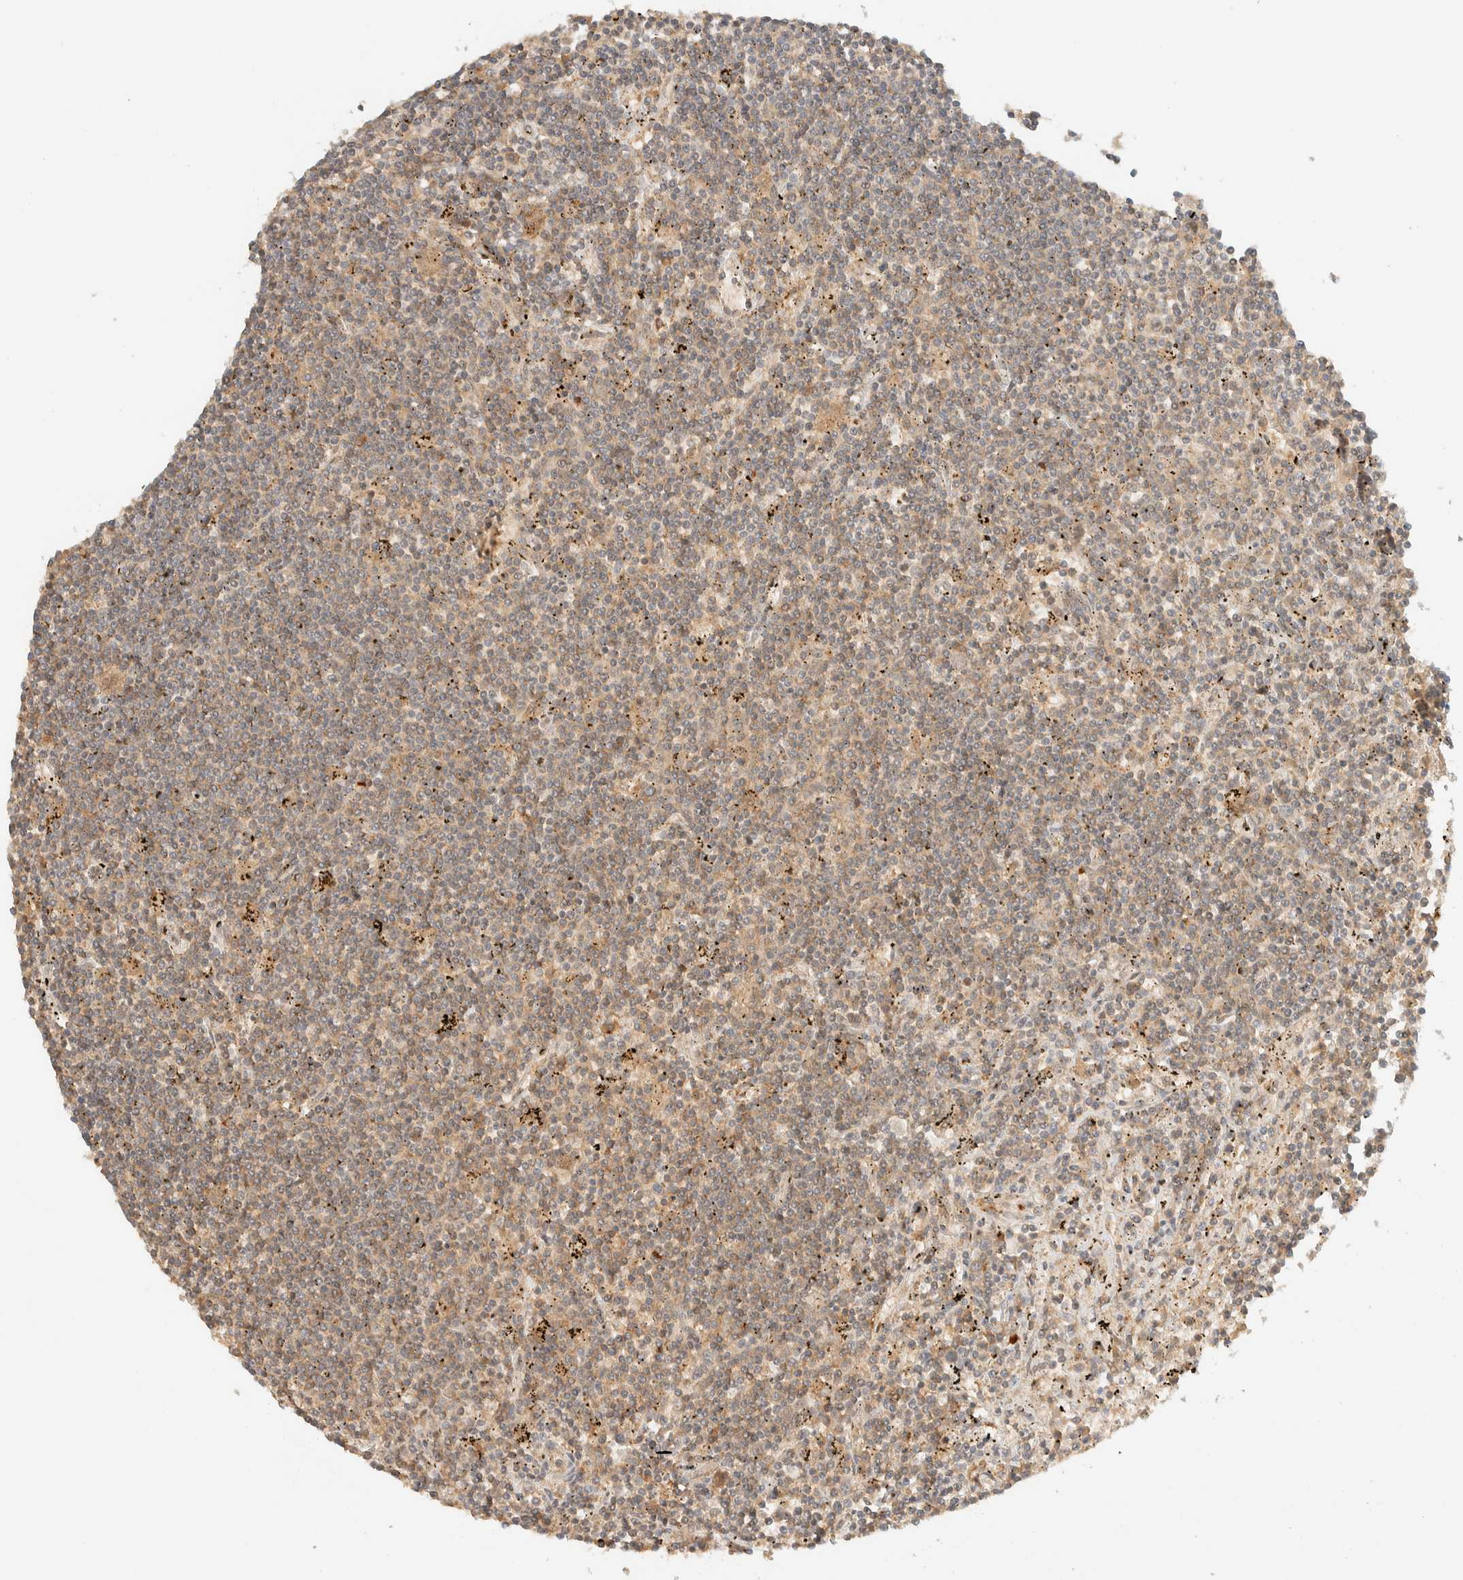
{"staining": {"intensity": "weak", "quantity": ">75%", "location": "cytoplasmic/membranous"}, "tissue": "lymphoma", "cell_type": "Tumor cells", "image_type": "cancer", "snomed": [{"axis": "morphology", "description": "Malignant lymphoma, non-Hodgkin's type, Low grade"}, {"axis": "topography", "description": "Spleen"}], "caption": "A brown stain shows weak cytoplasmic/membranous staining of a protein in lymphoma tumor cells.", "gene": "ZBTB34", "patient": {"sex": "male", "age": 76}}